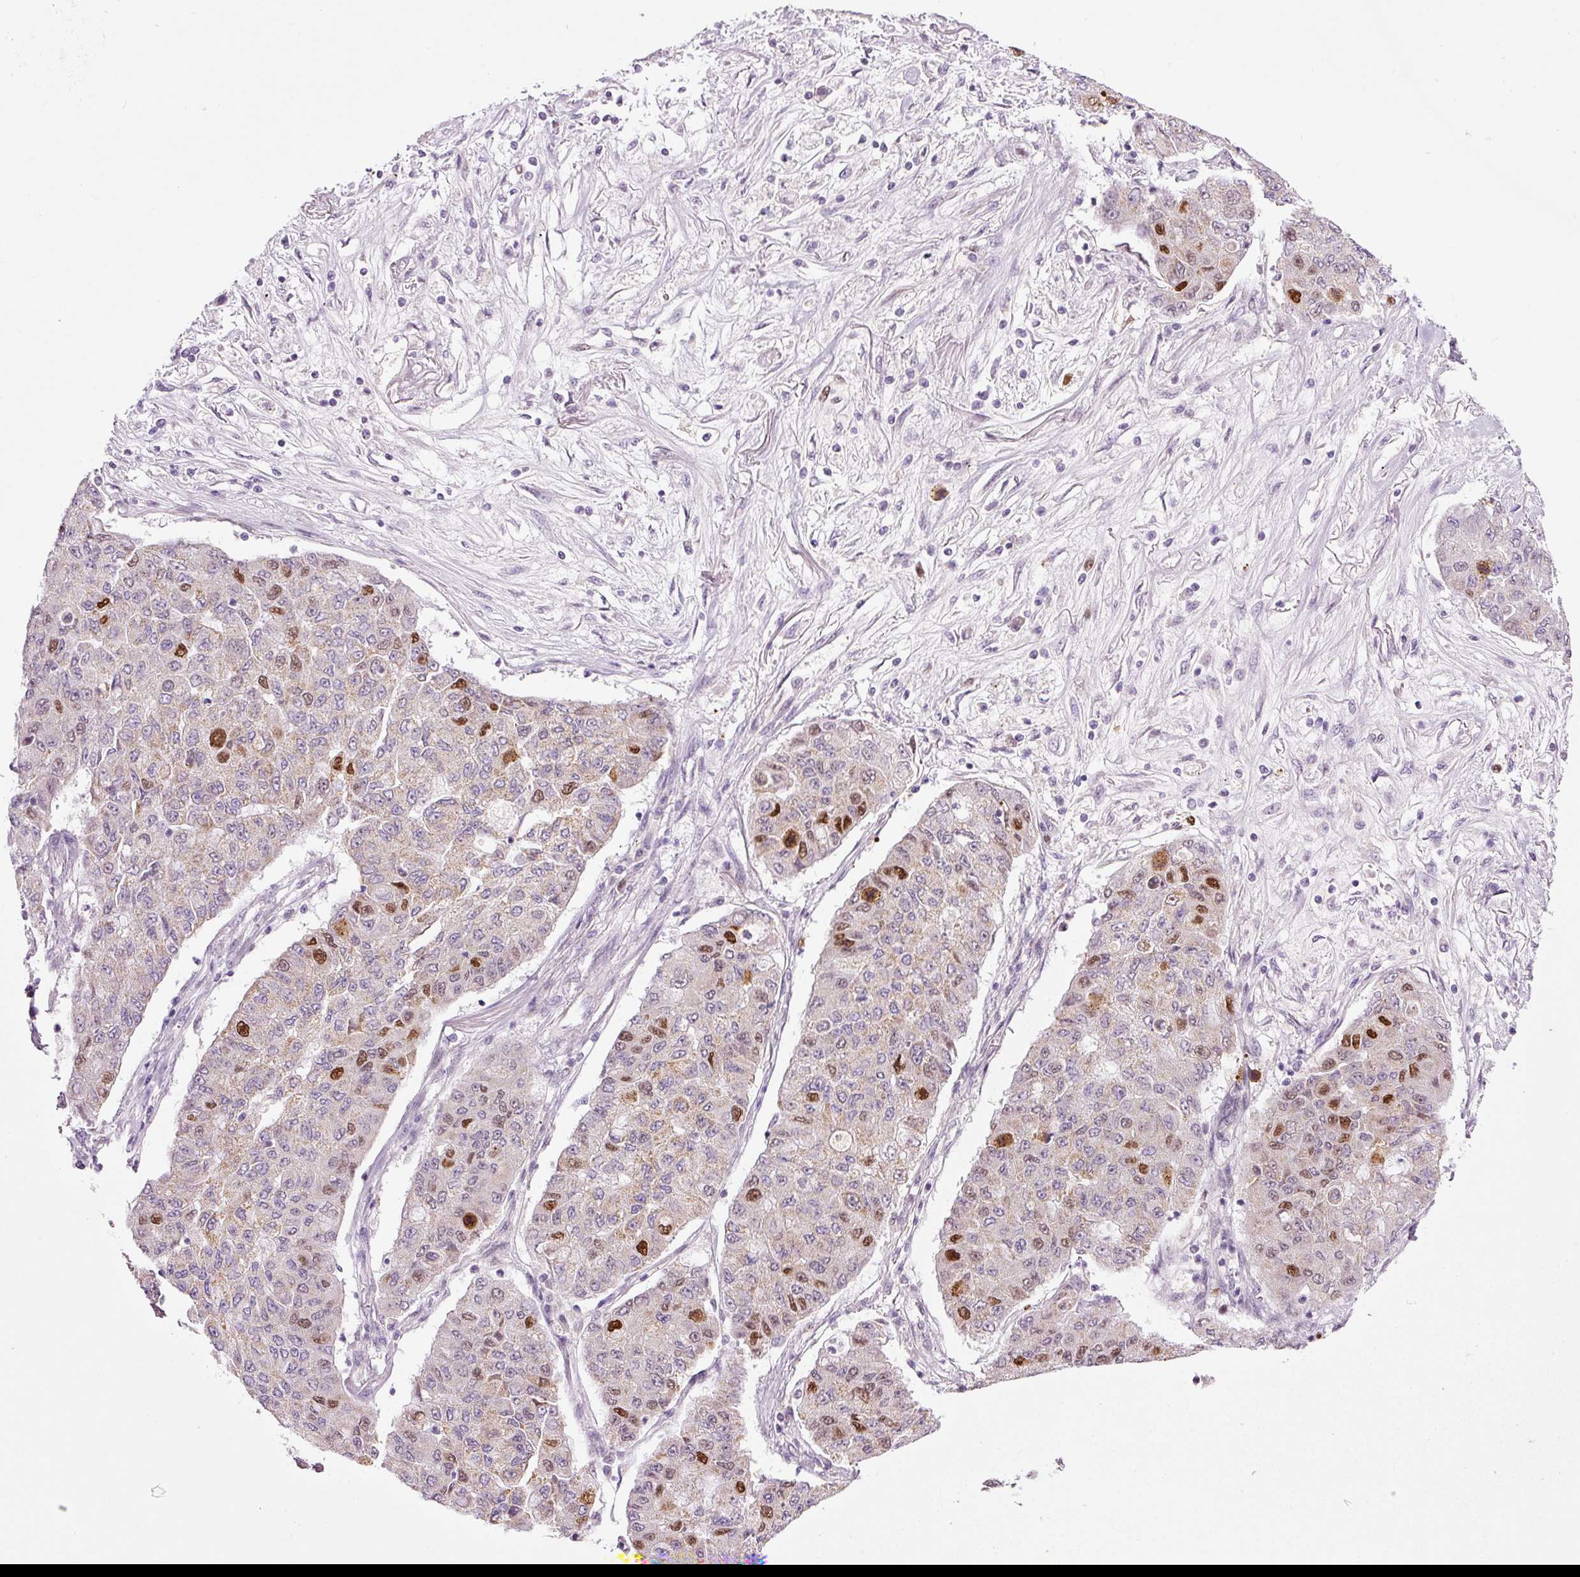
{"staining": {"intensity": "moderate", "quantity": "25%-75%", "location": "cytoplasmic/membranous,nuclear"}, "tissue": "lung cancer", "cell_type": "Tumor cells", "image_type": "cancer", "snomed": [{"axis": "morphology", "description": "Squamous cell carcinoma, NOS"}, {"axis": "topography", "description": "Lung"}], "caption": "Lung cancer stained for a protein (brown) demonstrates moderate cytoplasmic/membranous and nuclear positive staining in about 25%-75% of tumor cells.", "gene": "KPNA2", "patient": {"sex": "male", "age": 74}}